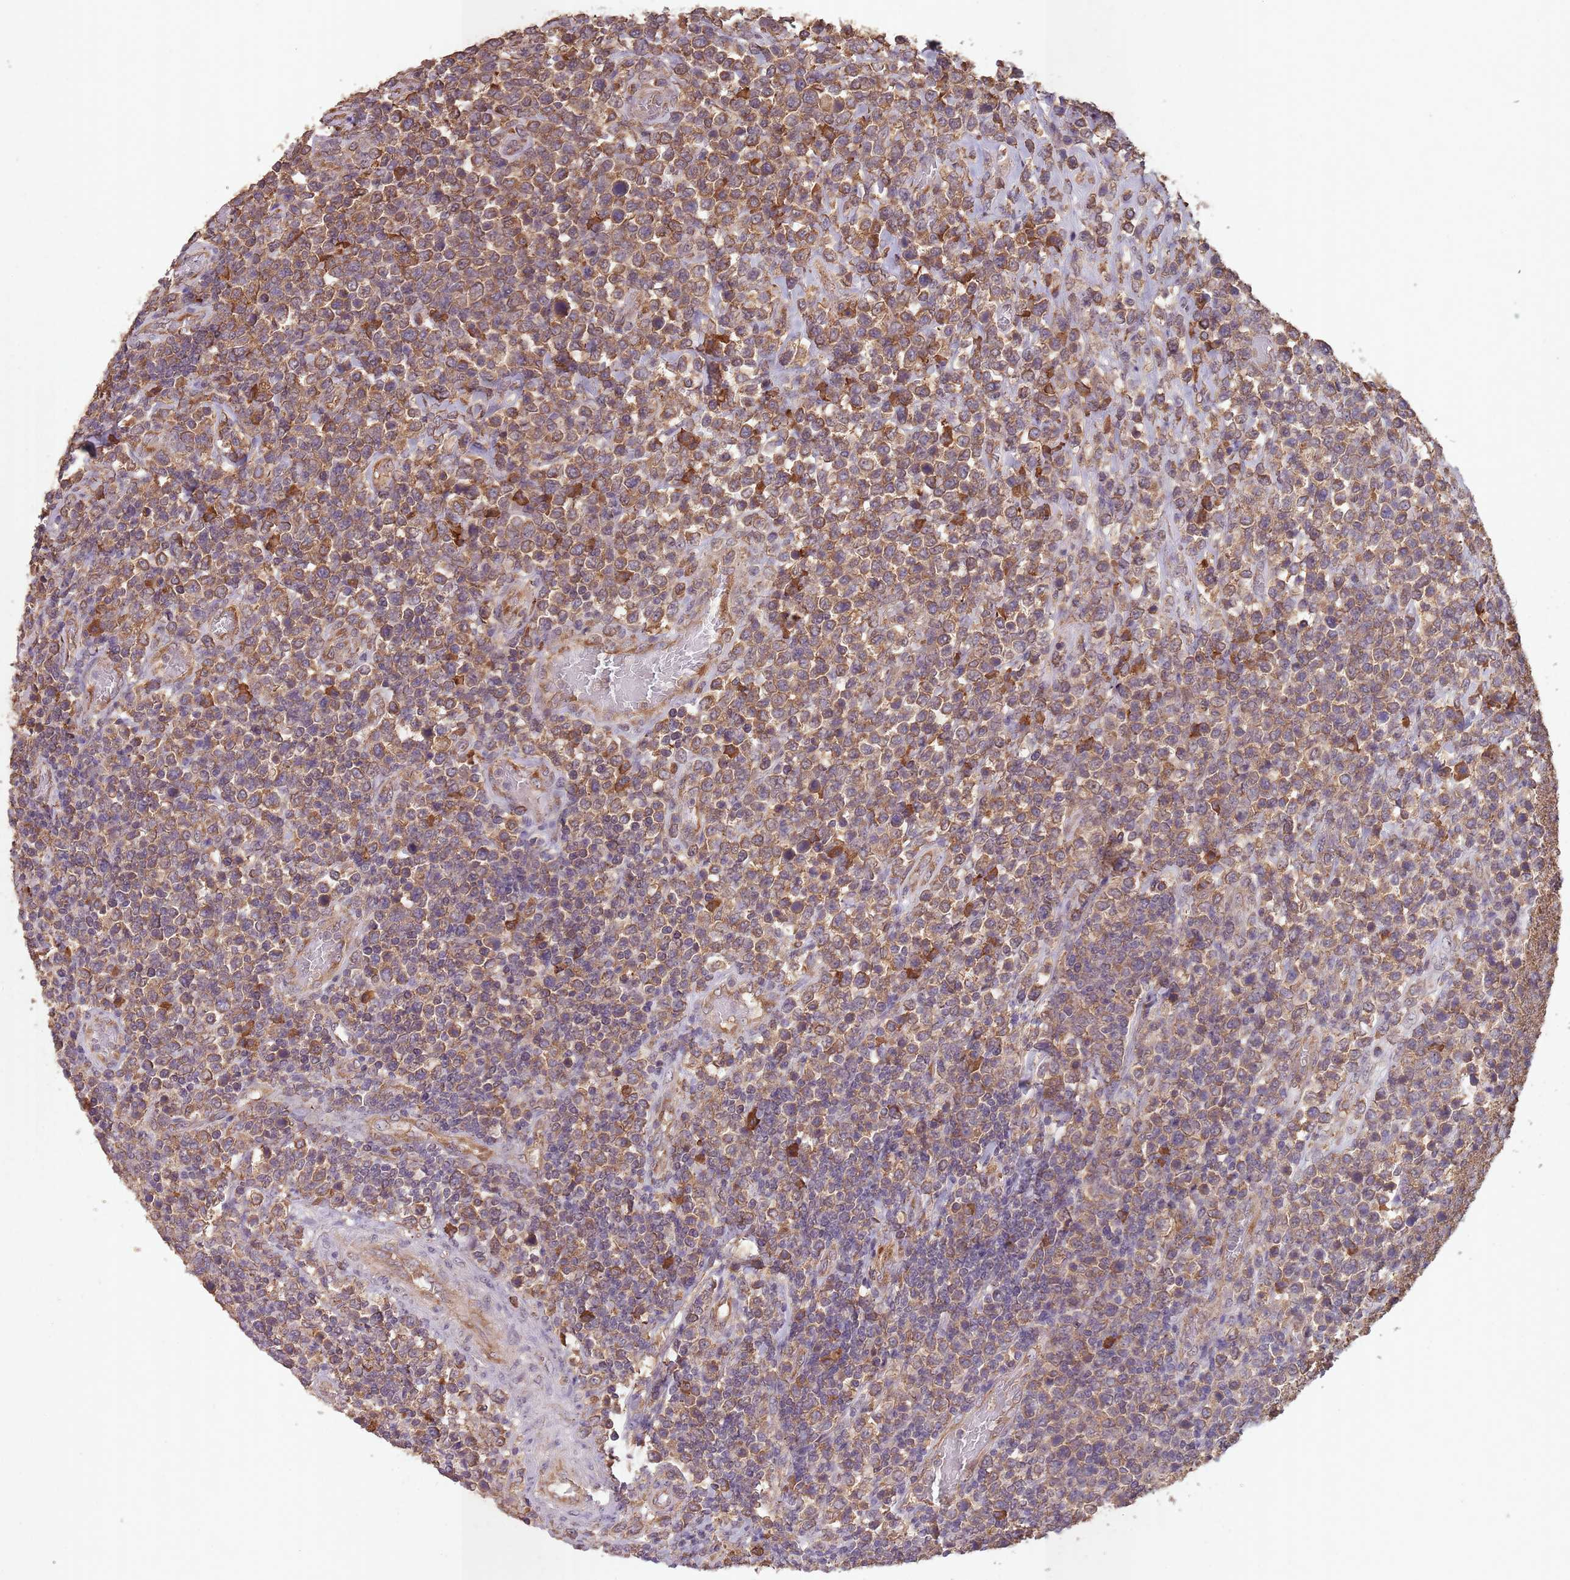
{"staining": {"intensity": "weak", "quantity": ">75%", "location": "cytoplasmic/membranous"}, "tissue": "lymphoma", "cell_type": "Tumor cells", "image_type": "cancer", "snomed": [{"axis": "morphology", "description": "Malignant lymphoma, non-Hodgkin's type, High grade"}, {"axis": "topography", "description": "Soft tissue"}], "caption": "Immunohistochemistry (IHC) image of neoplastic tissue: malignant lymphoma, non-Hodgkin's type (high-grade) stained using immunohistochemistry (IHC) shows low levels of weak protein expression localized specifically in the cytoplasmic/membranous of tumor cells, appearing as a cytoplasmic/membranous brown color.", "gene": "SANBR", "patient": {"sex": "female", "age": 56}}